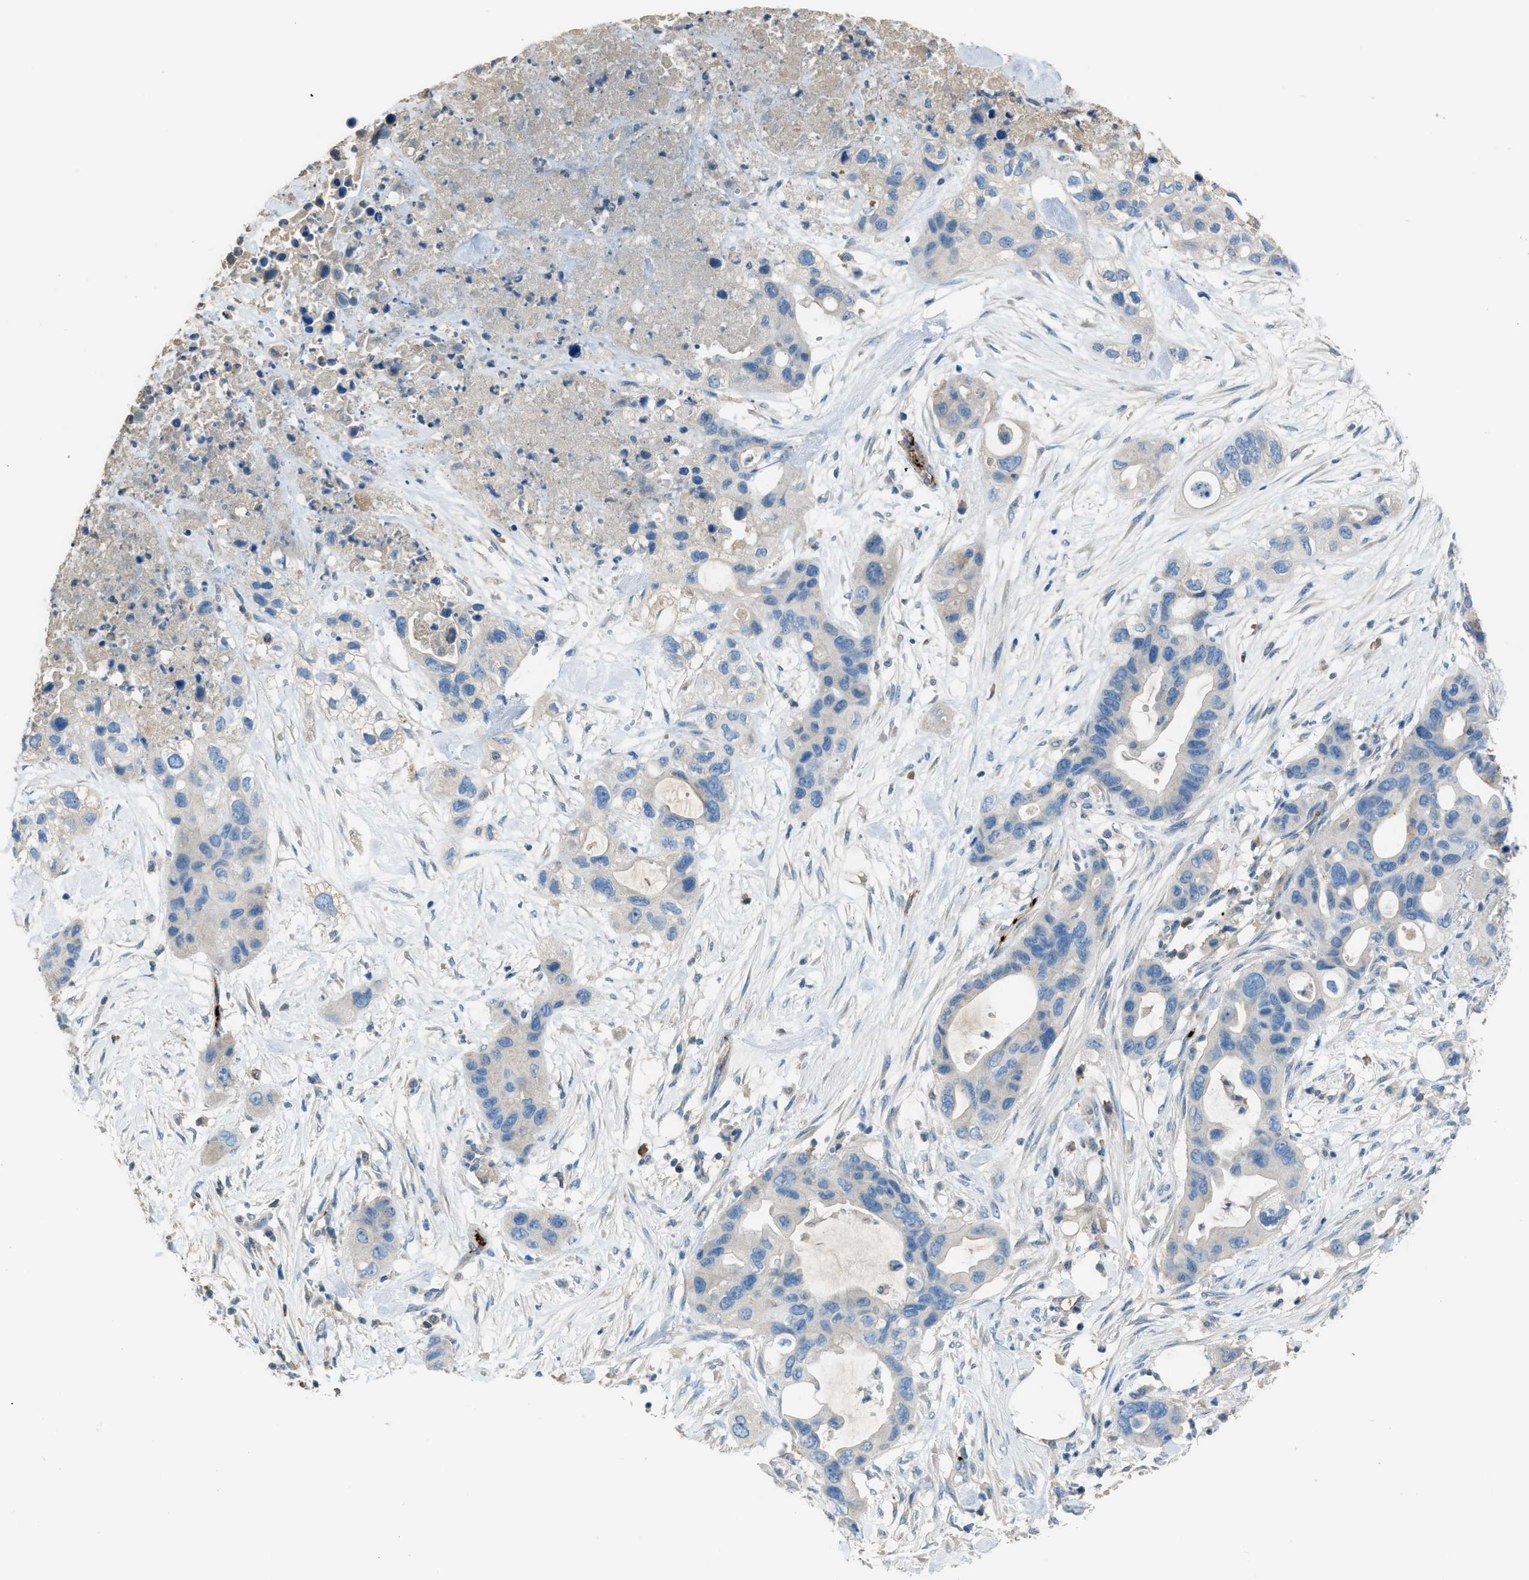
{"staining": {"intensity": "negative", "quantity": "none", "location": "none"}, "tissue": "pancreatic cancer", "cell_type": "Tumor cells", "image_type": "cancer", "snomed": [{"axis": "morphology", "description": "Adenocarcinoma, NOS"}, {"axis": "topography", "description": "Pancreas"}], "caption": "Pancreatic adenocarcinoma was stained to show a protein in brown. There is no significant positivity in tumor cells. (DAB immunohistochemistry (IHC) with hematoxylin counter stain).", "gene": "SLC22A15", "patient": {"sex": "female", "age": 71}}